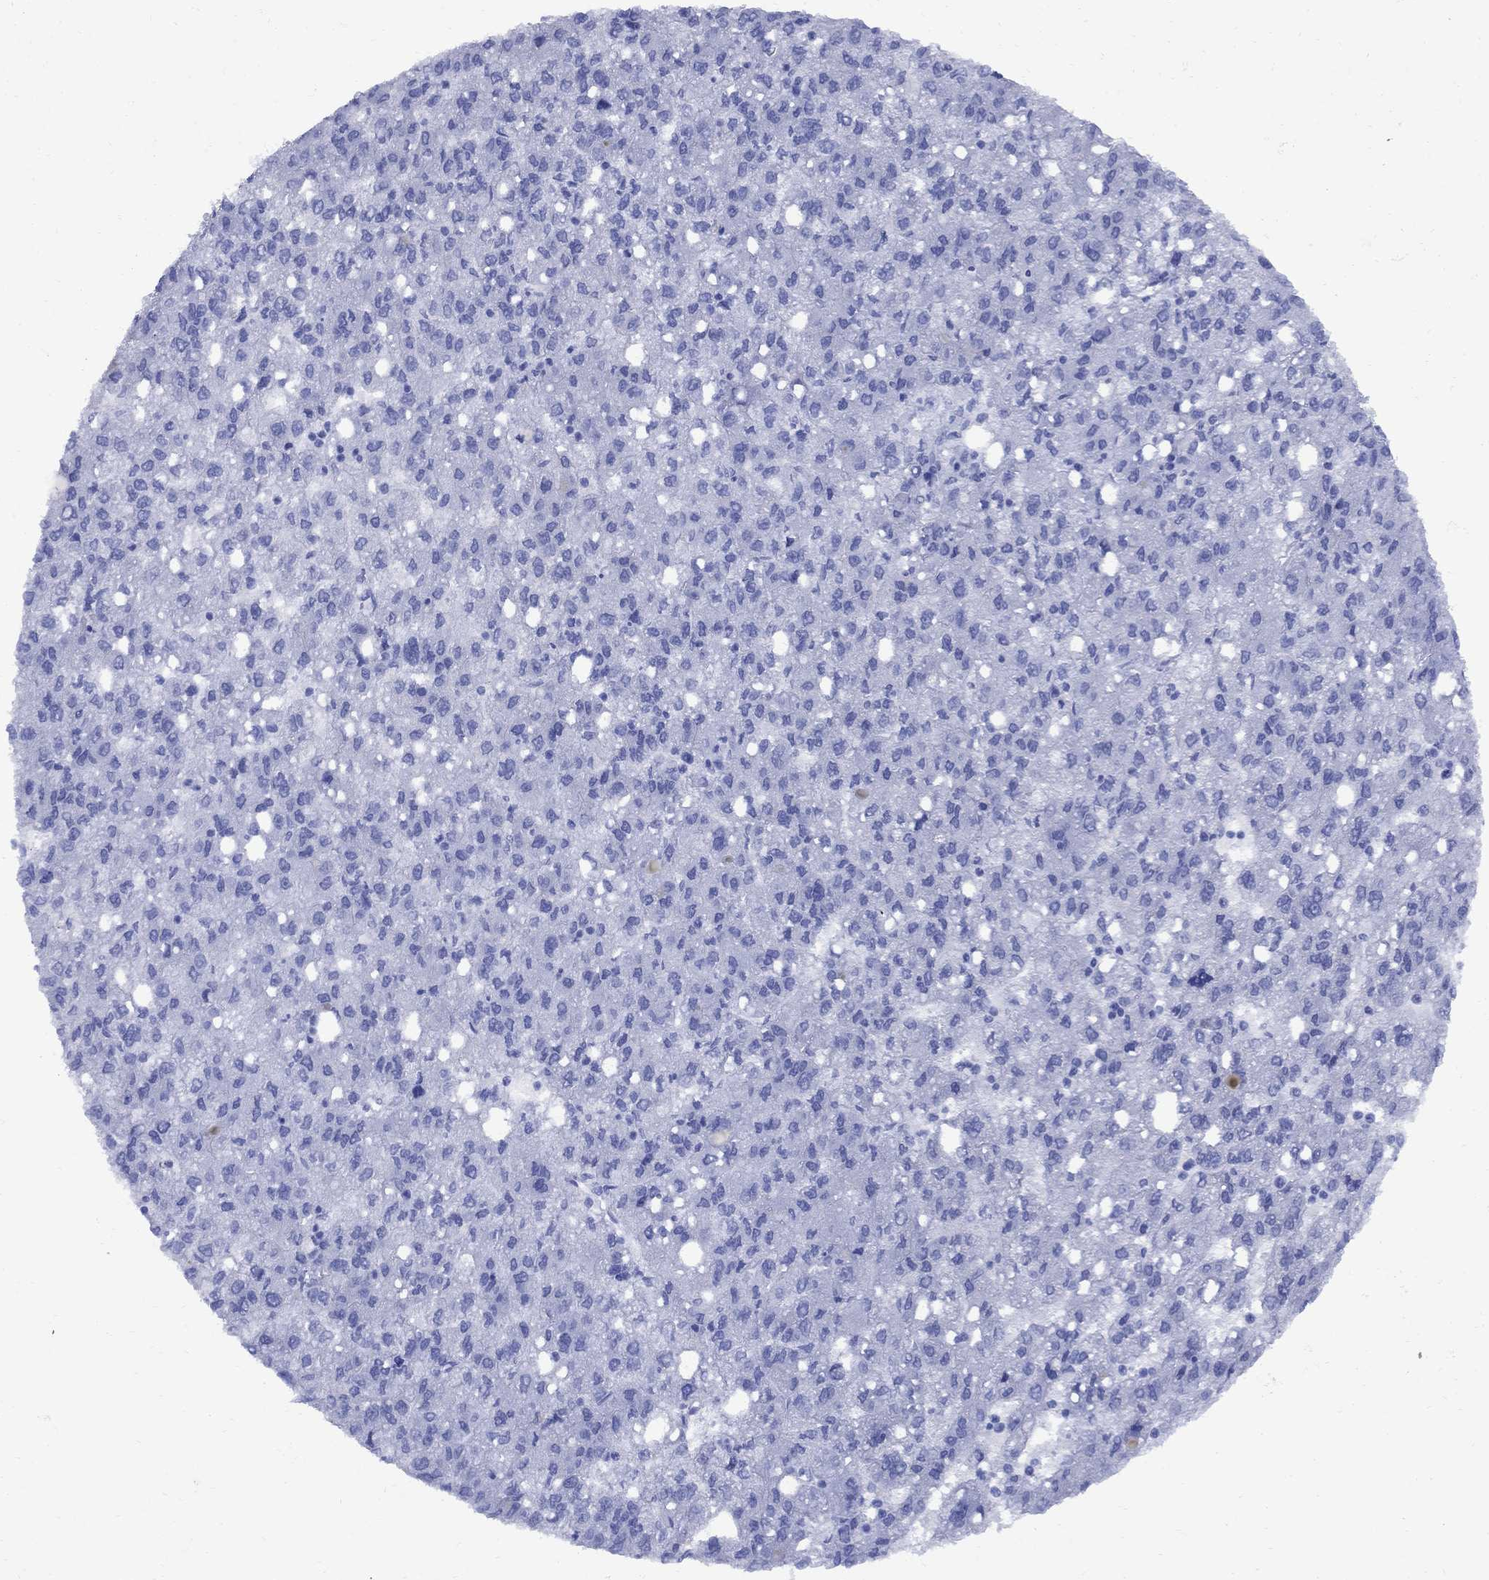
{"staining": {"intensity": "negative", "quantity": "none", "location": "none"}, "tissue": "liver cancer", "cell_type": "Tumor cells", "image_type": "cancer", "snomed": [{"axis": "morphology", "description": "Carcinoma, Hepatocellular, NOS"}, {"axis": "topography", "description": "Liver"}], "caption": "A high-resolution histopathology image shows immunohistochemistry (IHC) staining of liver hepatocellular carcinoma, which demonstrates no significant staining in tumor cells.", "gene": "SMCP", "patient": {"sex": "female", "age": 82}}